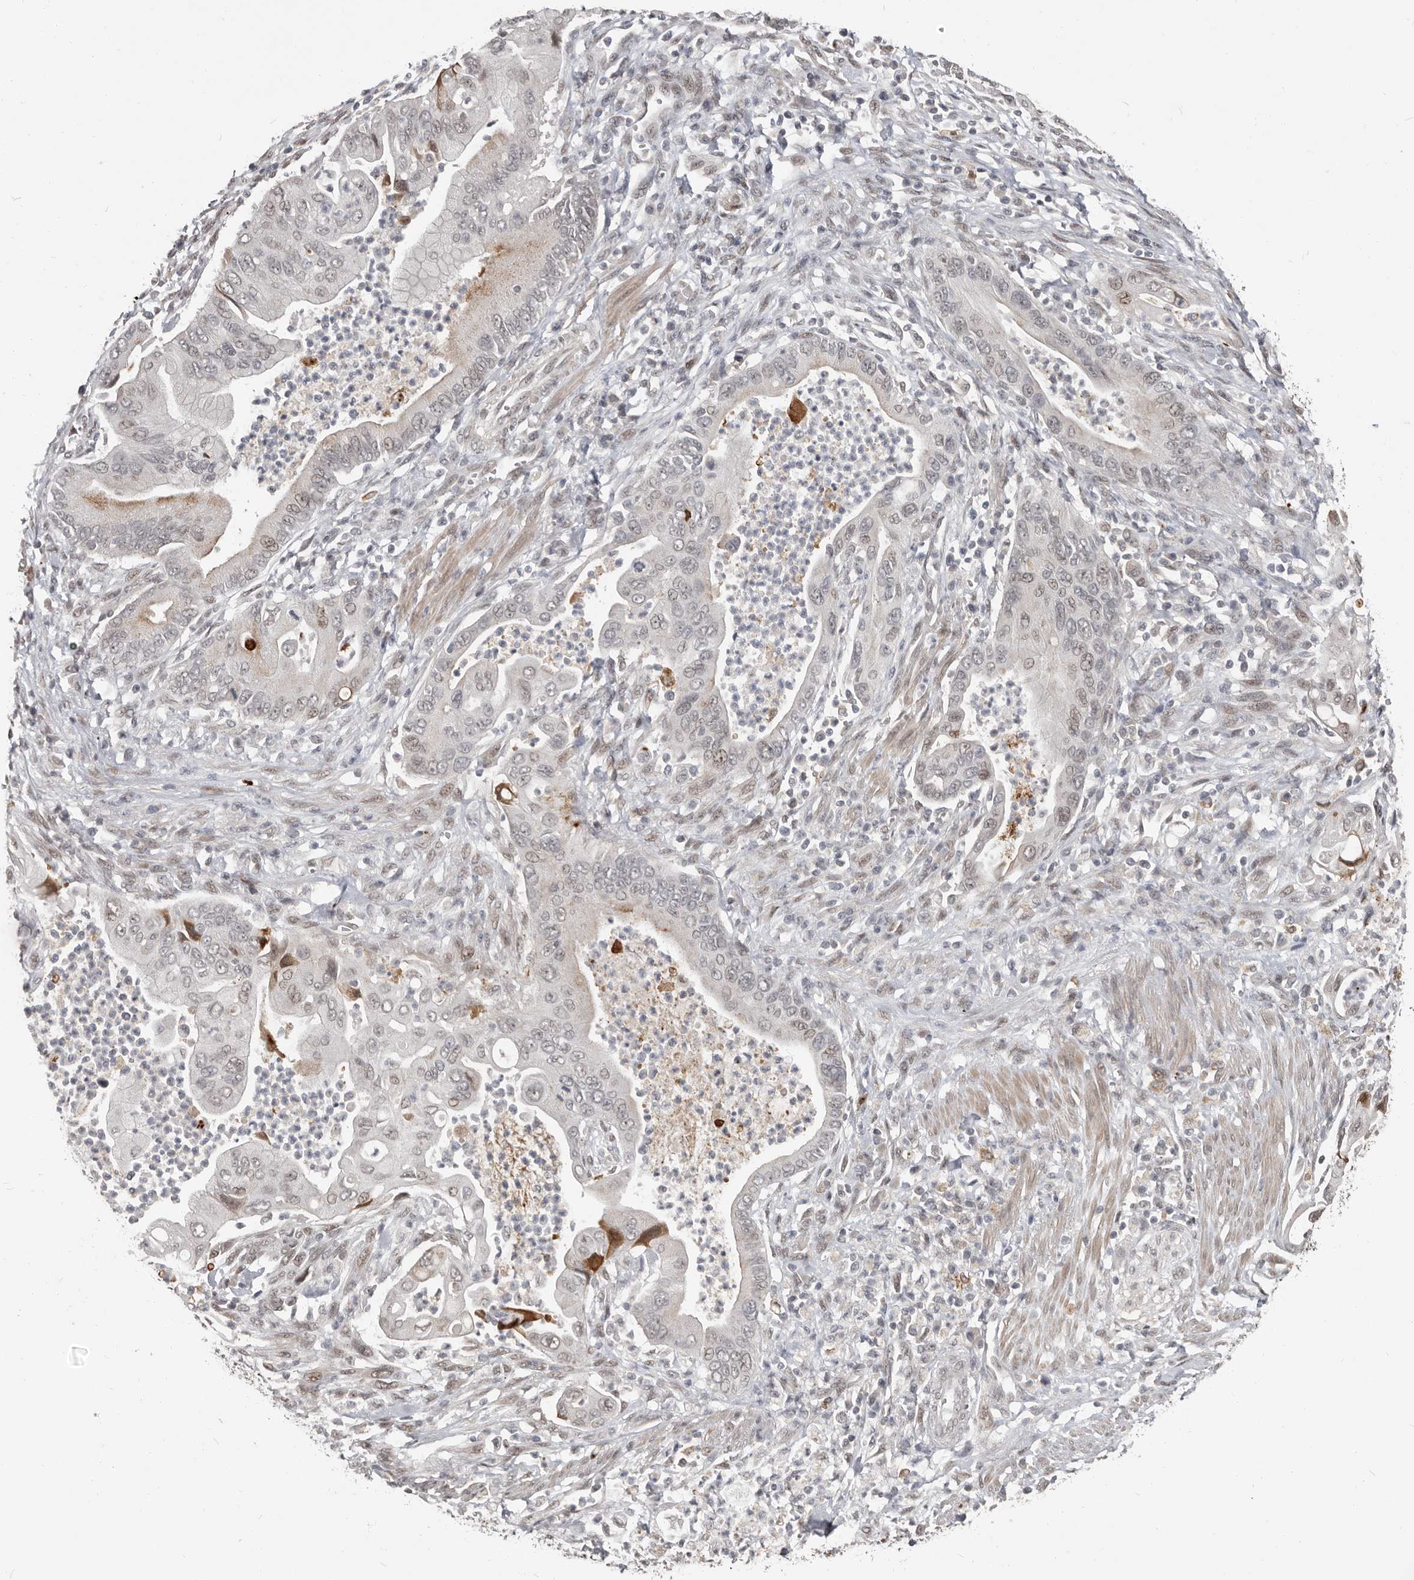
{"staining": {"intensity": "moderate", "quantity": "<25%", "location": "cytoplasmic/membranous,nuclear"}, "tissue": "pancreatic cancer", "cell_type": "Tumor cells", "image_type": "cancer", "snomed": [{"axis": "morphology", "description": "Adenocarcinoma, NOS"}, {"axis": "topography", "description": "Pancreas"}], "caption": "The immunohistochemical stain shows moderate cytoplasmic/membranous and nuclear positivity in tumor cells of pancreatic cancer tissue. Using DAB (brown) and hematoxylin (blue) stains, captured at high magnification using brightfield microscopy.", "gene": "APOL6", "patient": {"sex": "male", "age": 78}}